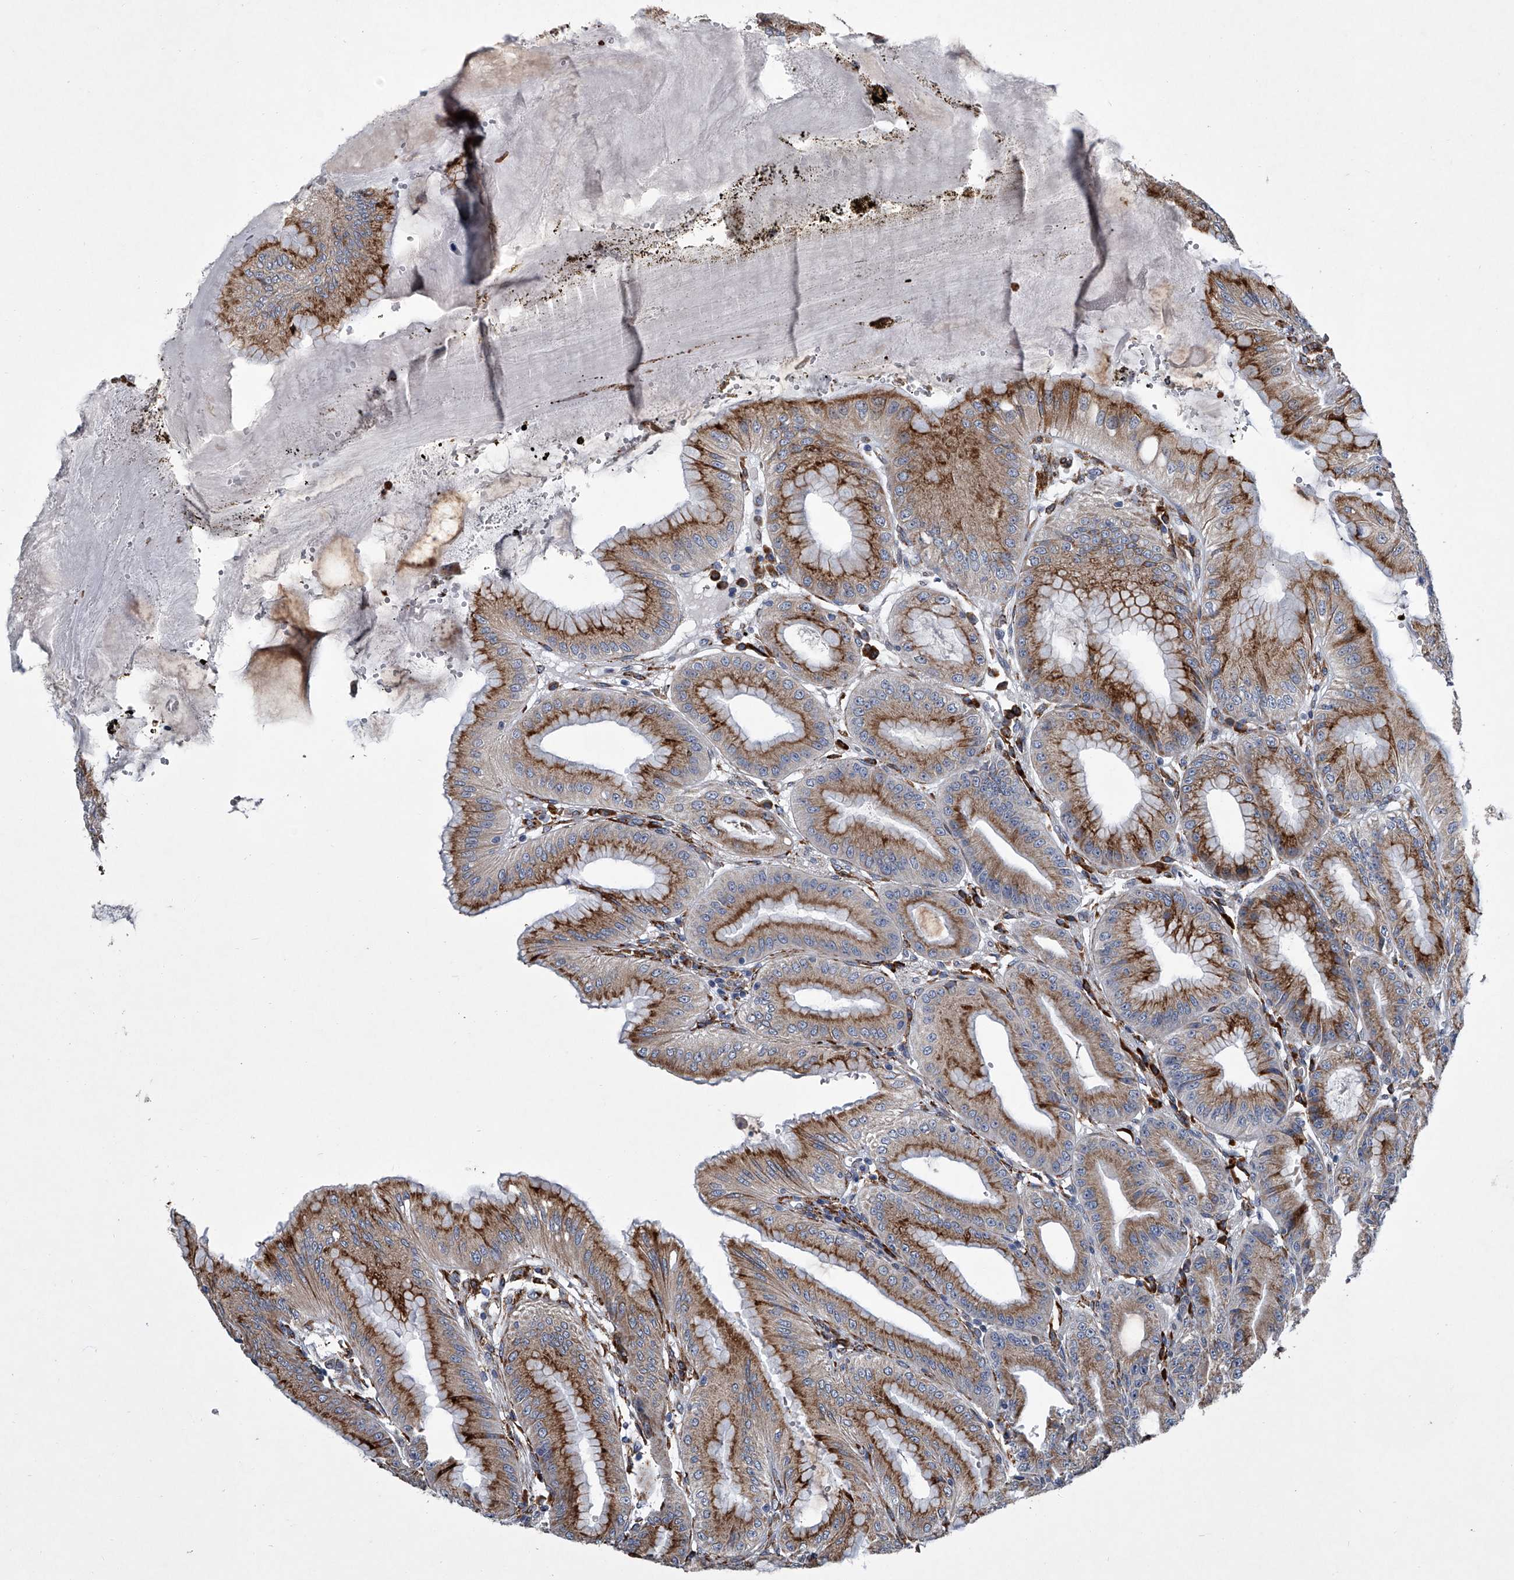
{"staining": {"intensity": "moderate", "quantity": ">75%", "location": "cytoplasmic/membranous"}, "tissue": "stomach", "cell_type": "Glandular cells", "image_type": "normal", "snomed": [{"axis": "morphology", "description": "Normal tissue, NOS"}, {"axis": "topography", "description": "Stomach, lower"}], "caption": "Stomach stained with a brown dye exhibits moderate cytoplasmic/membranous positive expression in approximately >75% of glandular cells.", "gene": "TMEM63C", "patient": {"sex": "male", "age": 71}}